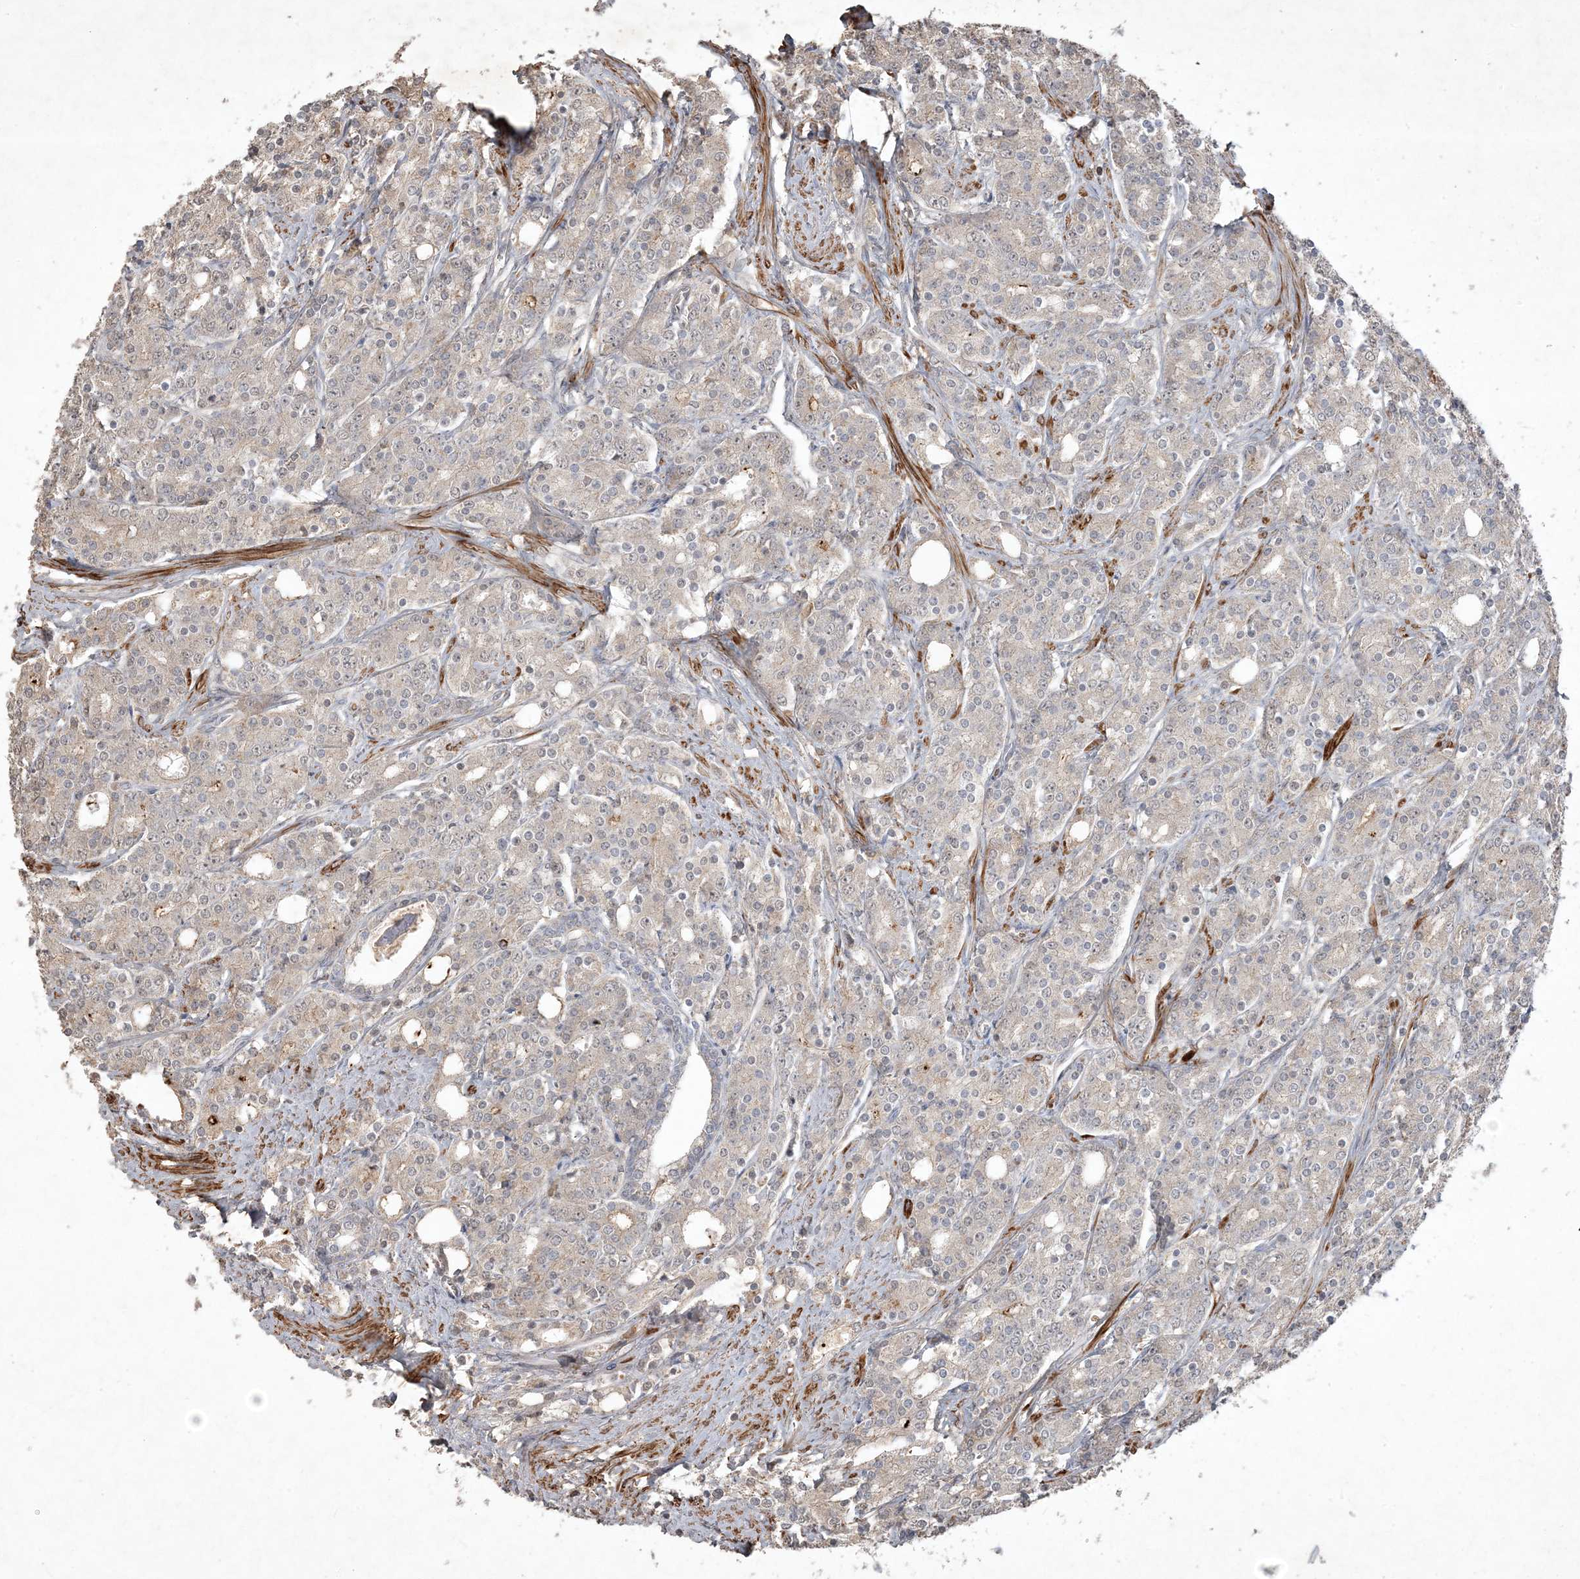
{"staining": {"intensity": "weak", "quantity": "<25%", "location": "cytoplasmic/membranous"}, "tissue": "prostate cancer", "cell_type": "Tumor cells", "image_type": "cancer", "snomed": [{"axis": "morphology", "description": "Adenocarcinoma, High grade"}, {"axis": "topography", "description": "Prostate"}], "caption": "Tumor cells show no significant protein positivity in adenocarcinoma (high-grade) (prostate).", "gene": "PRRT3", "patient": {"sex": "male", "age": 62}}